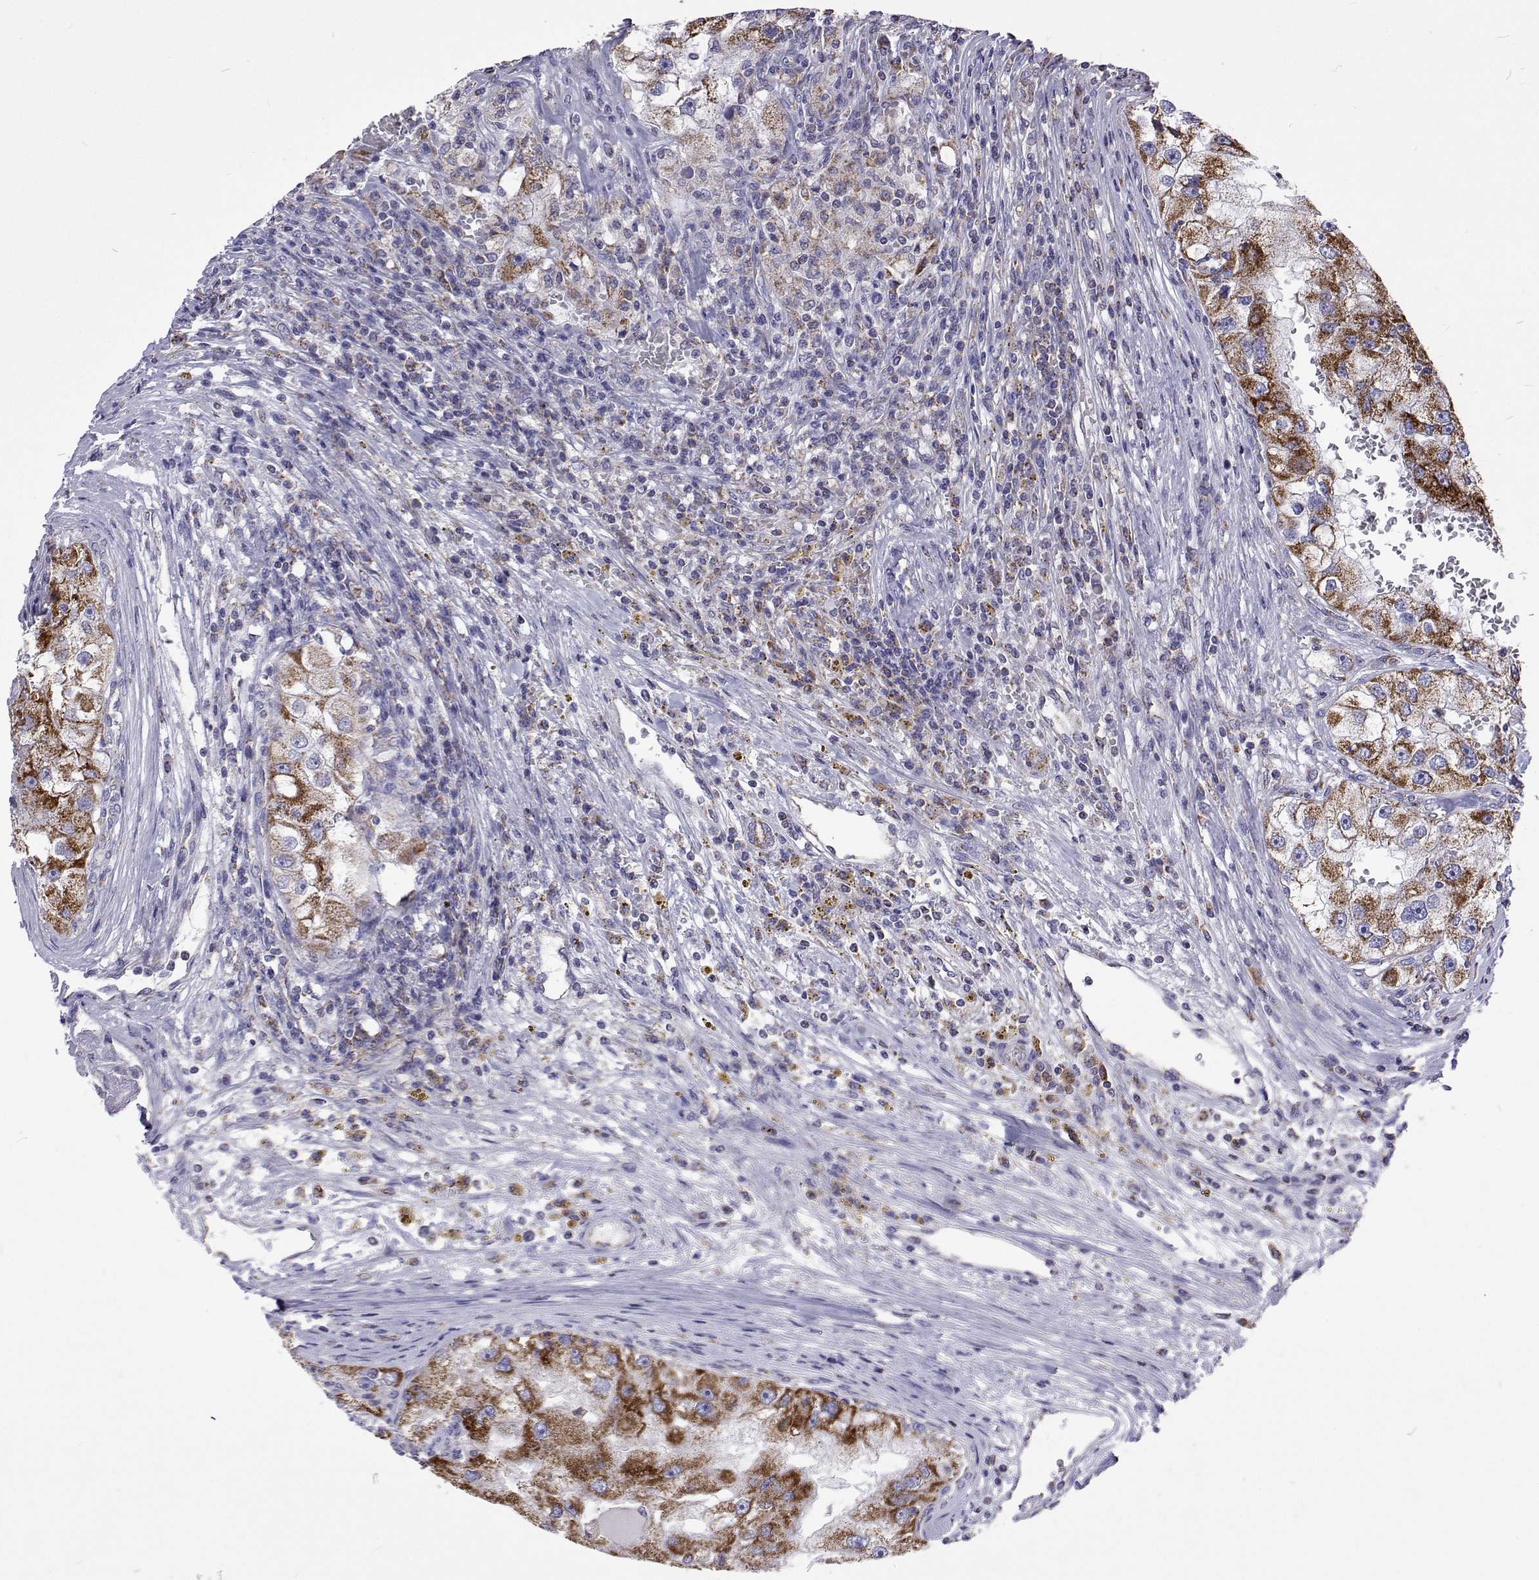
{"staining": {"intensity": "strong", "quantity": "25%-75%", "location": "cytoplasmic/membranous"}, "tissue": "renal cancer", "cell_type": "Tumor cells", "image_type": "cancer", "snomed": [{"axis": "morphology", "description": "Adenocarcinoma, NOS"}, {"axis": "topography", "description": "Kidney"}], "caption": "Renal cancer was stained to show a protein in brown. There is high levels of strong cytoplasmic/membranous positivity in approximately 25%-75% of tumor cells.", "gene": "MCCC2", "patient": {"sex": "male", "age": 63}}